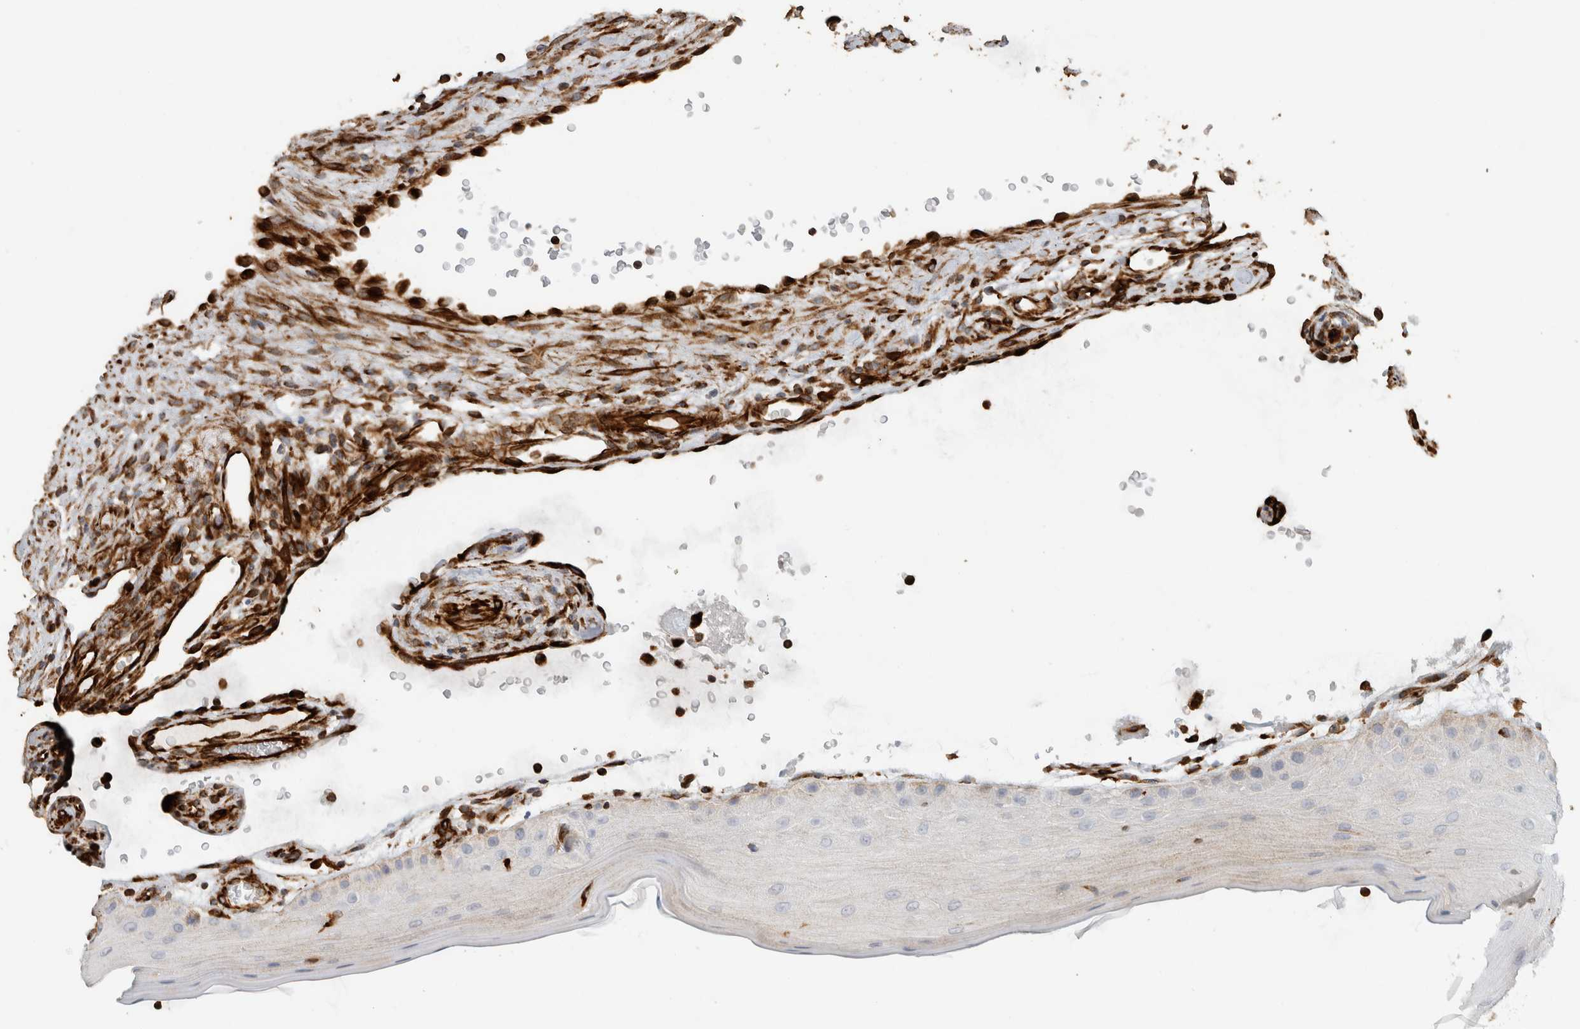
{"staining": {"intensity": "negative", "quantity": "none", "location": "none"}, "tissue": "oral mucosa", "cell_type": "Squamous epithelial cells", "image_type": "normal", "snomed": [{"axis": "morphology", "description": "Normal tissue, NOS"}, {"axis": "topography", "description": "Oral tissue"}], "caption": "Oral mucosa was stained to show a protein in brown. There is no significant positivity in squamous epithelial cells. The staining is performed using DAB (3,3'-diaminobenzidine) brown chromogen with nuclei counter-stained in using hematoxylin.", "gene": "LY86", "patient": {"sex": "male", "age": 13}}